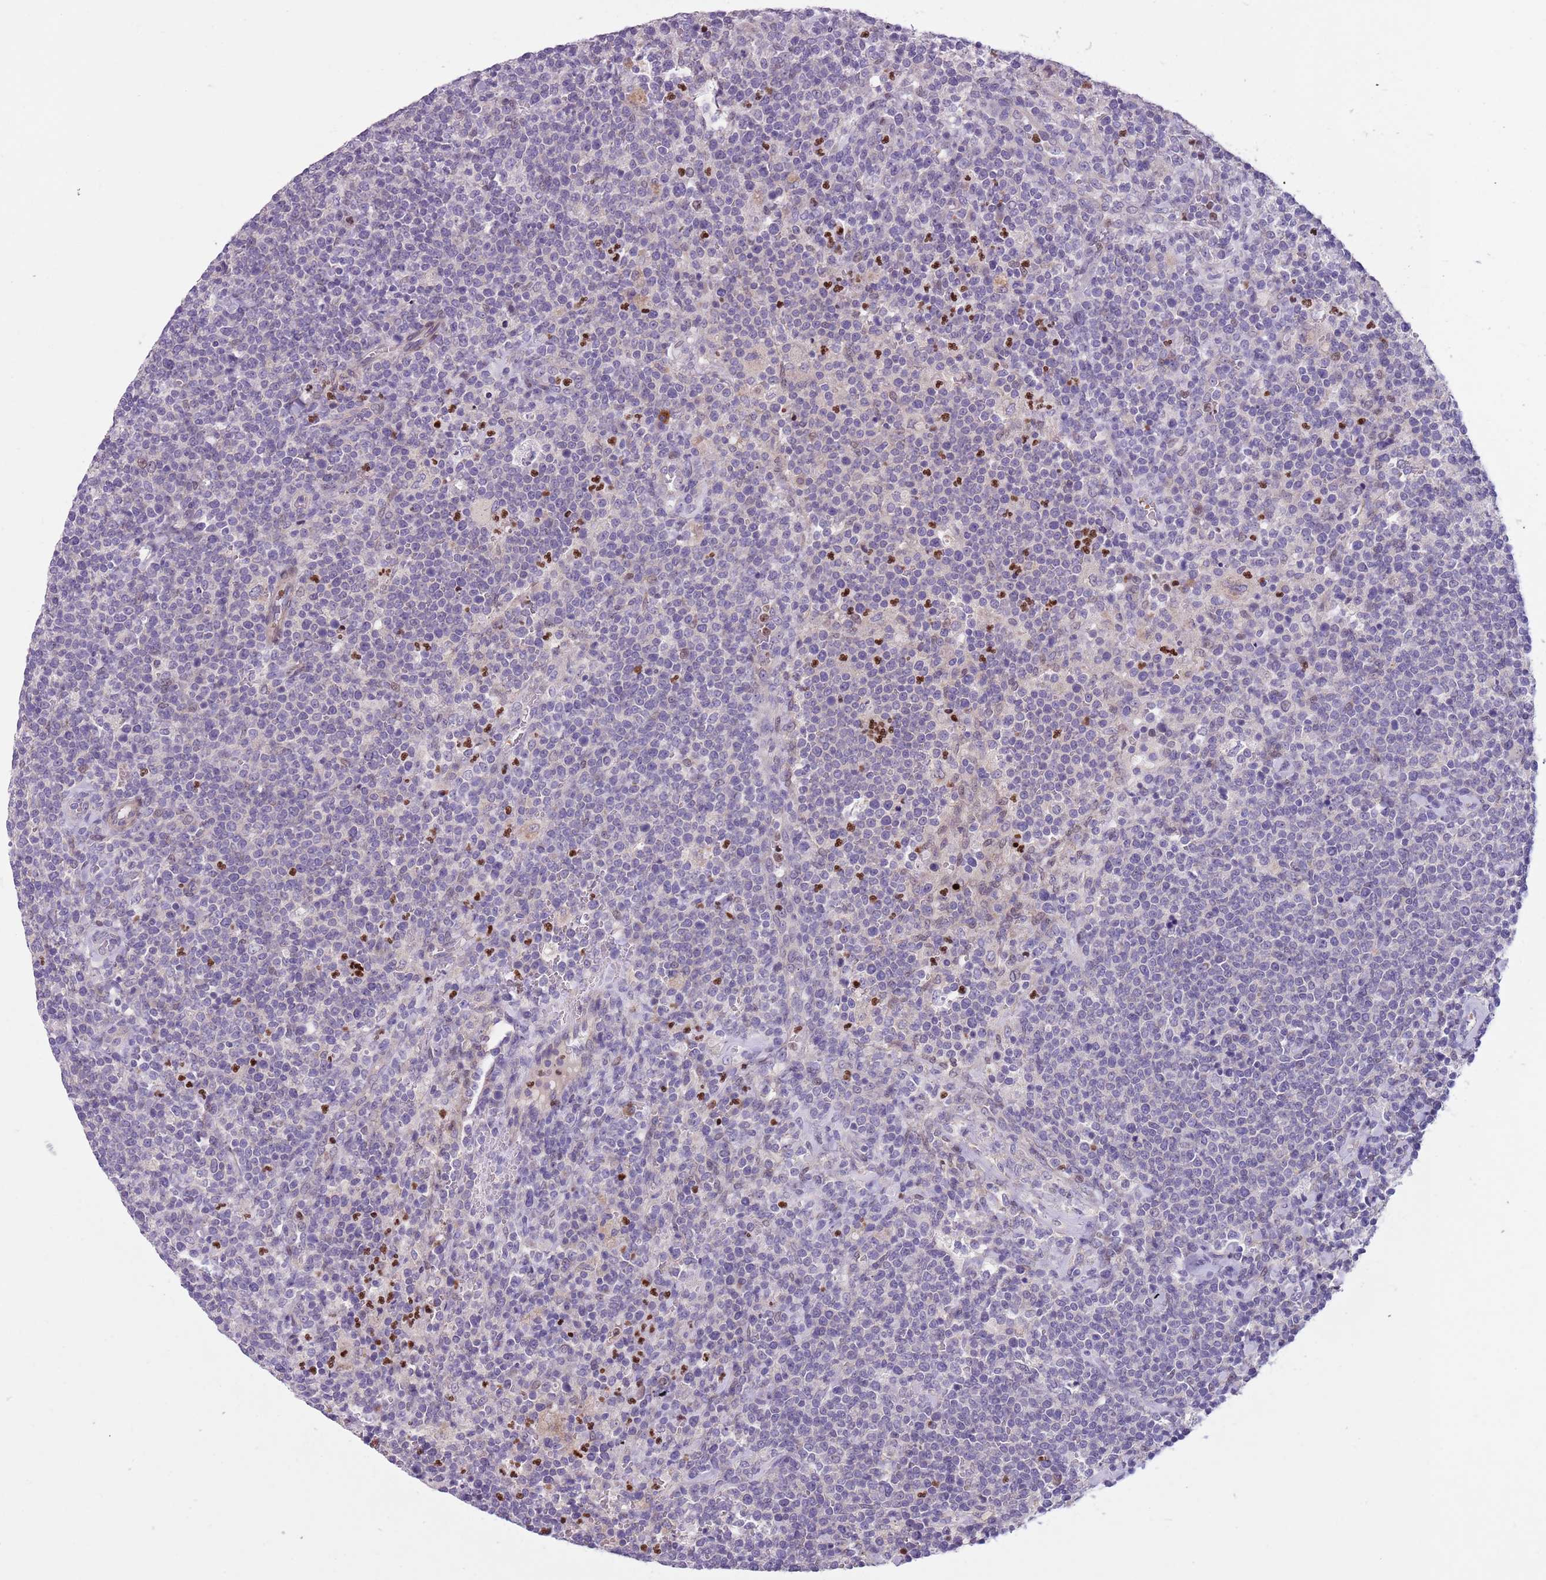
{"staining": {"intensity": "negative", "quantity": "none", "location": "none"}, "tissue": "lymphoma", "cell_type": "Tumor cells", "image_type": "cancer", "snomed": [{"axis": "morphology", "description": "Malignant lymphoma, non-Hodgkin's type, High grade"}, {"axis": "topography", "description": "Lymph node"}], "caption": "Tumor cells are negative for protein expression in human malignant lymphoma, non-Hodgkin's type (high-grade).", "gene": "ADCY7", "patient": {"sex": "male", "age": 61}}